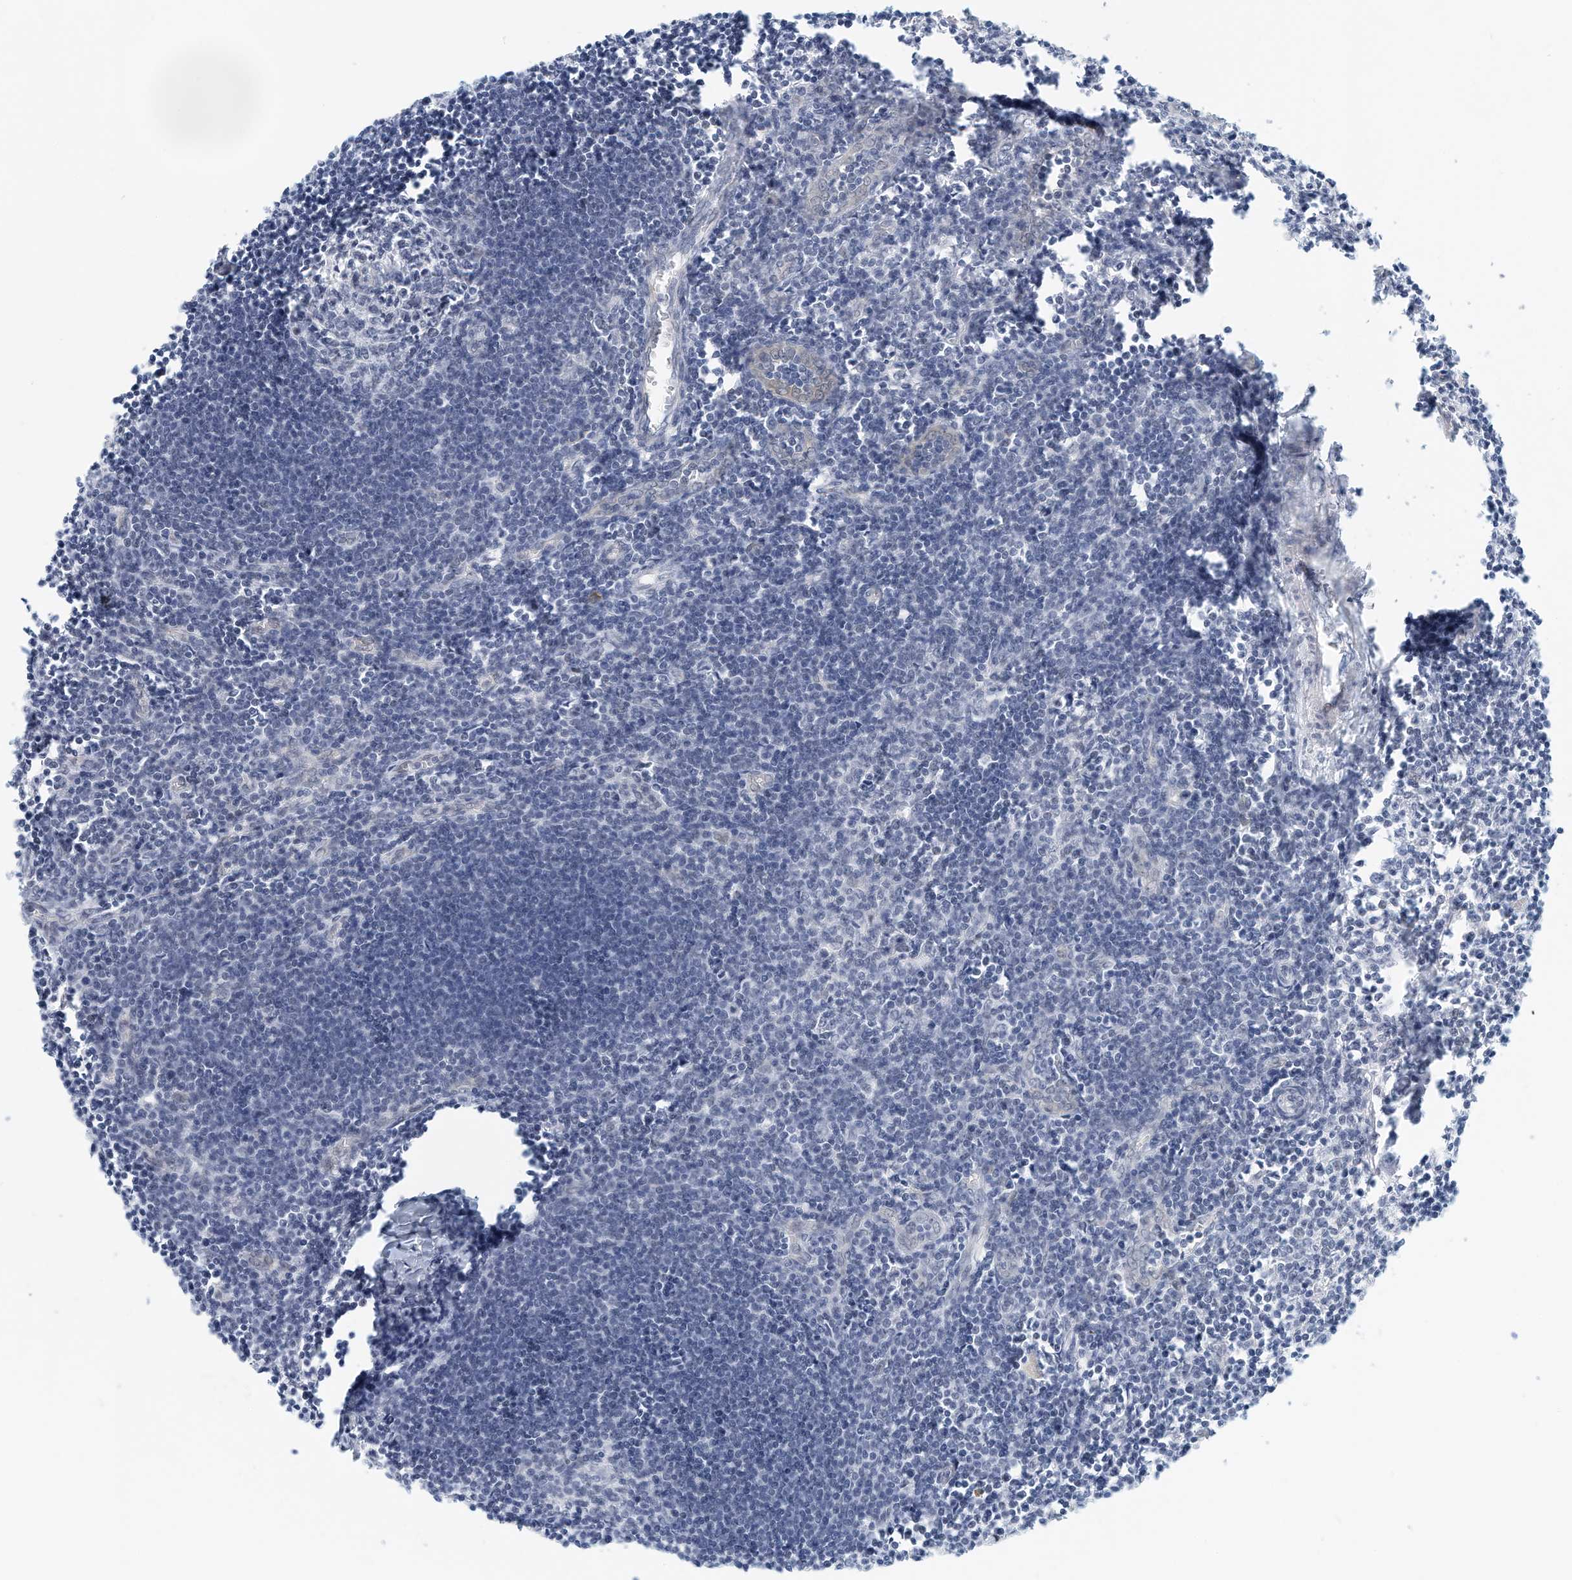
{"staining": {"intensity": "negative", "quantity": "none", "location": "none"}, "tissue": "lymph node", "cell_type": "Germinal center cells", "image_type": "normal", "snomed": [{"axis": "morphology", "description": "Normal tissue, NOS"}, {"axis": "morphology", "description": "Malignant melanoma, Metastatic site"}, {"axis": "topography", "description": "Lymph node"}], "caption": "Immunohistochemistry (IHC) photomicrograph of normal lymph node stained for a protein (brown), which displays no expression in germinal center cells.", "gene": "ARHGAP28", "patient": {"sex": "male", "age": 41}}